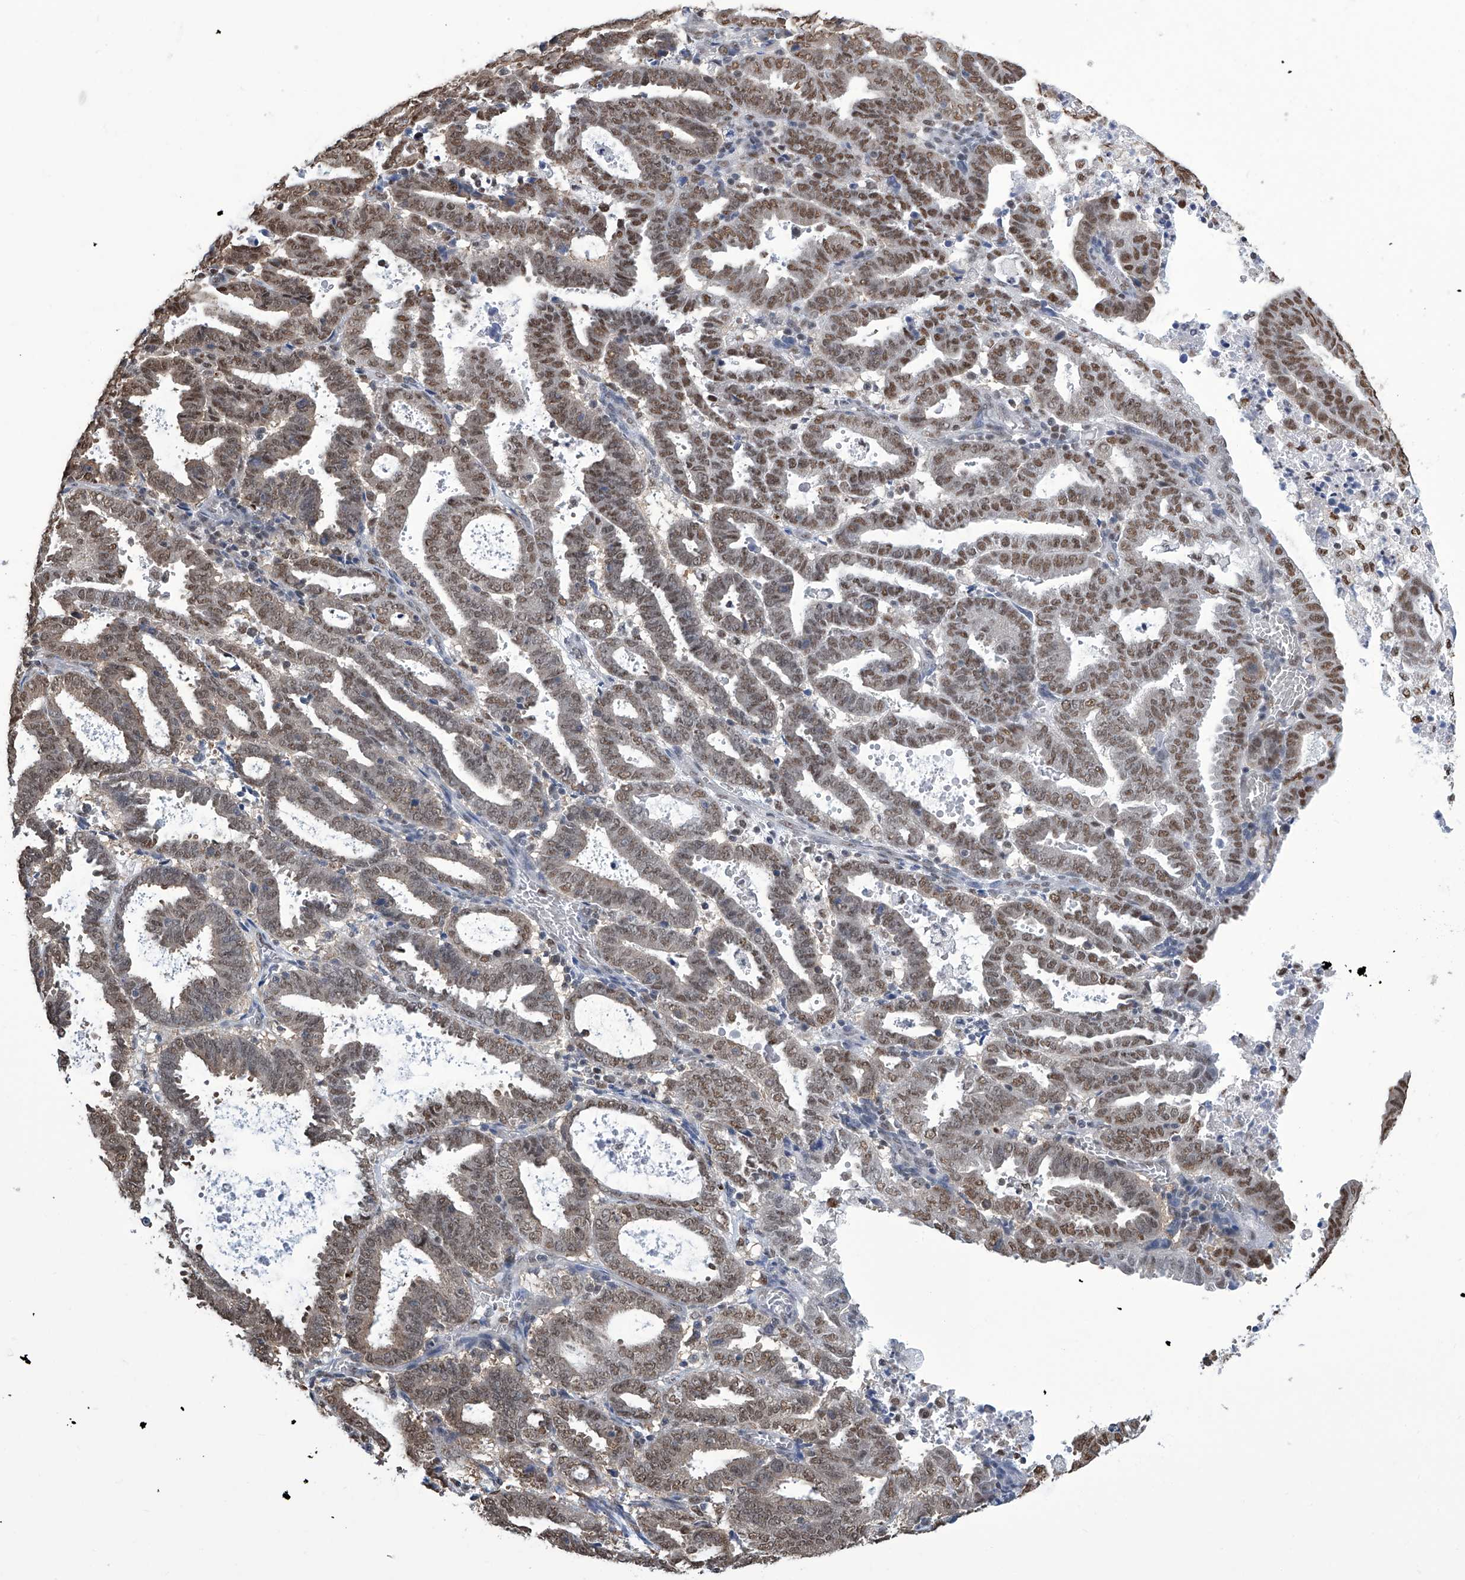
{"staining": {"intensity": "moderate", "quantity": "25%-75%", "location": "nuclear"}, "tissue": "endometrial cancer", "cell_type": "Tumor cells", "image_type": "cancer", "snomed": [{"axis": "morphology", "description": "Adenocarcinoma, NOS"}, {"axis": "topography", "description": "Uterus"}], "caption": "Adenocarcinoma (endometrial) was stained to show a protein in brown. There is medium levels of moderate nuclear positivity in about 25%-75% of tumor cells. (Brightfield microscopy of DAB IHC at high magnification).", "gene": "SREBF2", "patient": {"sex": "female", "age": 83}}